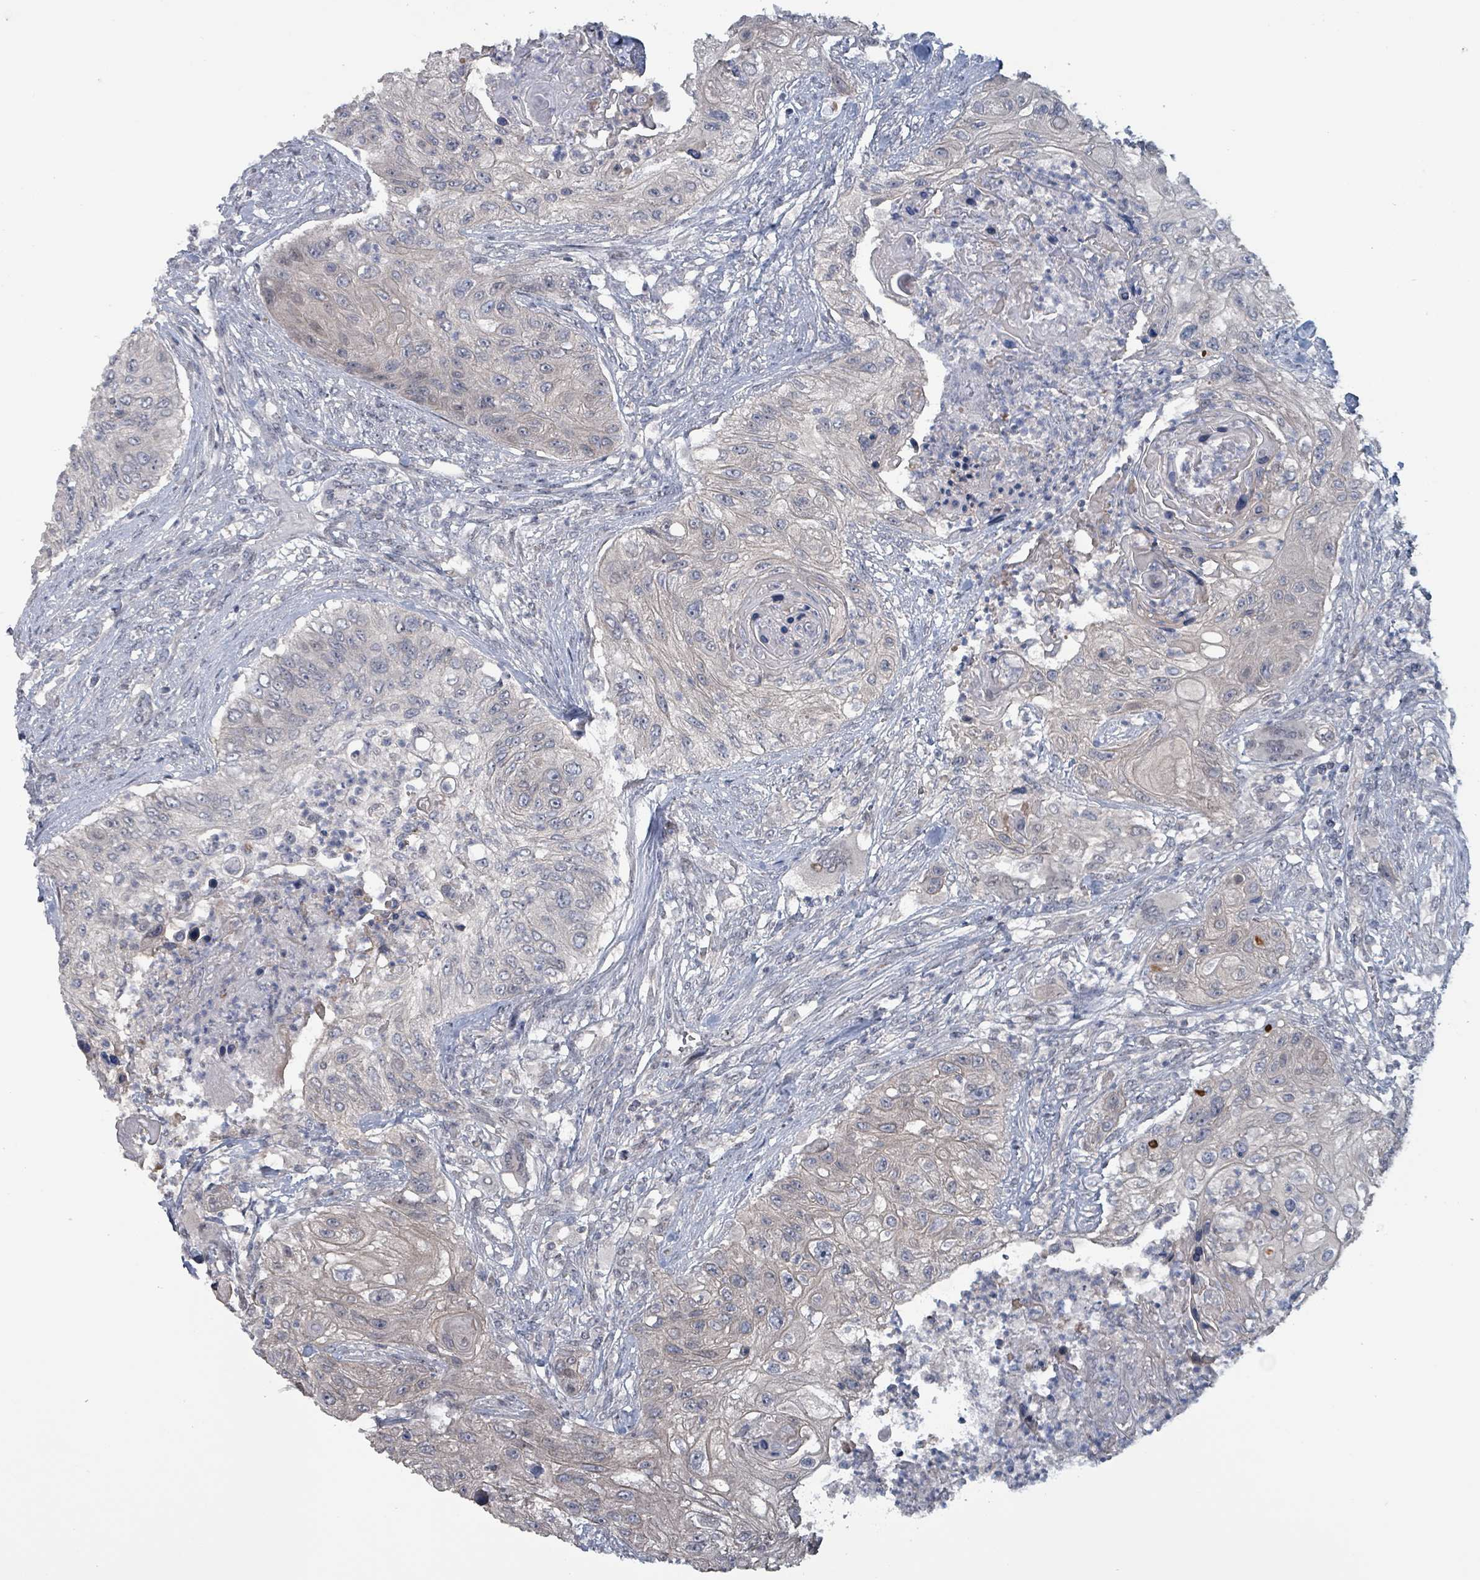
{"staining": {"intensity": "weak", "quantity": "25%-75%", "location": "cytoplasmic/membranous"}, "tissue": "urothelial cancer", "cell_type": "Tumor cells", "image_type": "cancer", "snomed": [{"axis": "morphology", "description": "Urothelial carcinoma, High grade"}, {"axis": "topography", "description": "Urinary bladder"}], "caption": "Immunohistochemistry (DAB (3,3'-diaminobenzidine)) staining of urothelial carcinoma (high-grade) exhibits weak cytoplasmic/membranous protein staining in about 25%-75% of tumor cells.", "gene": "BIVM", "patient": {"sex": "female", "age": 60}}